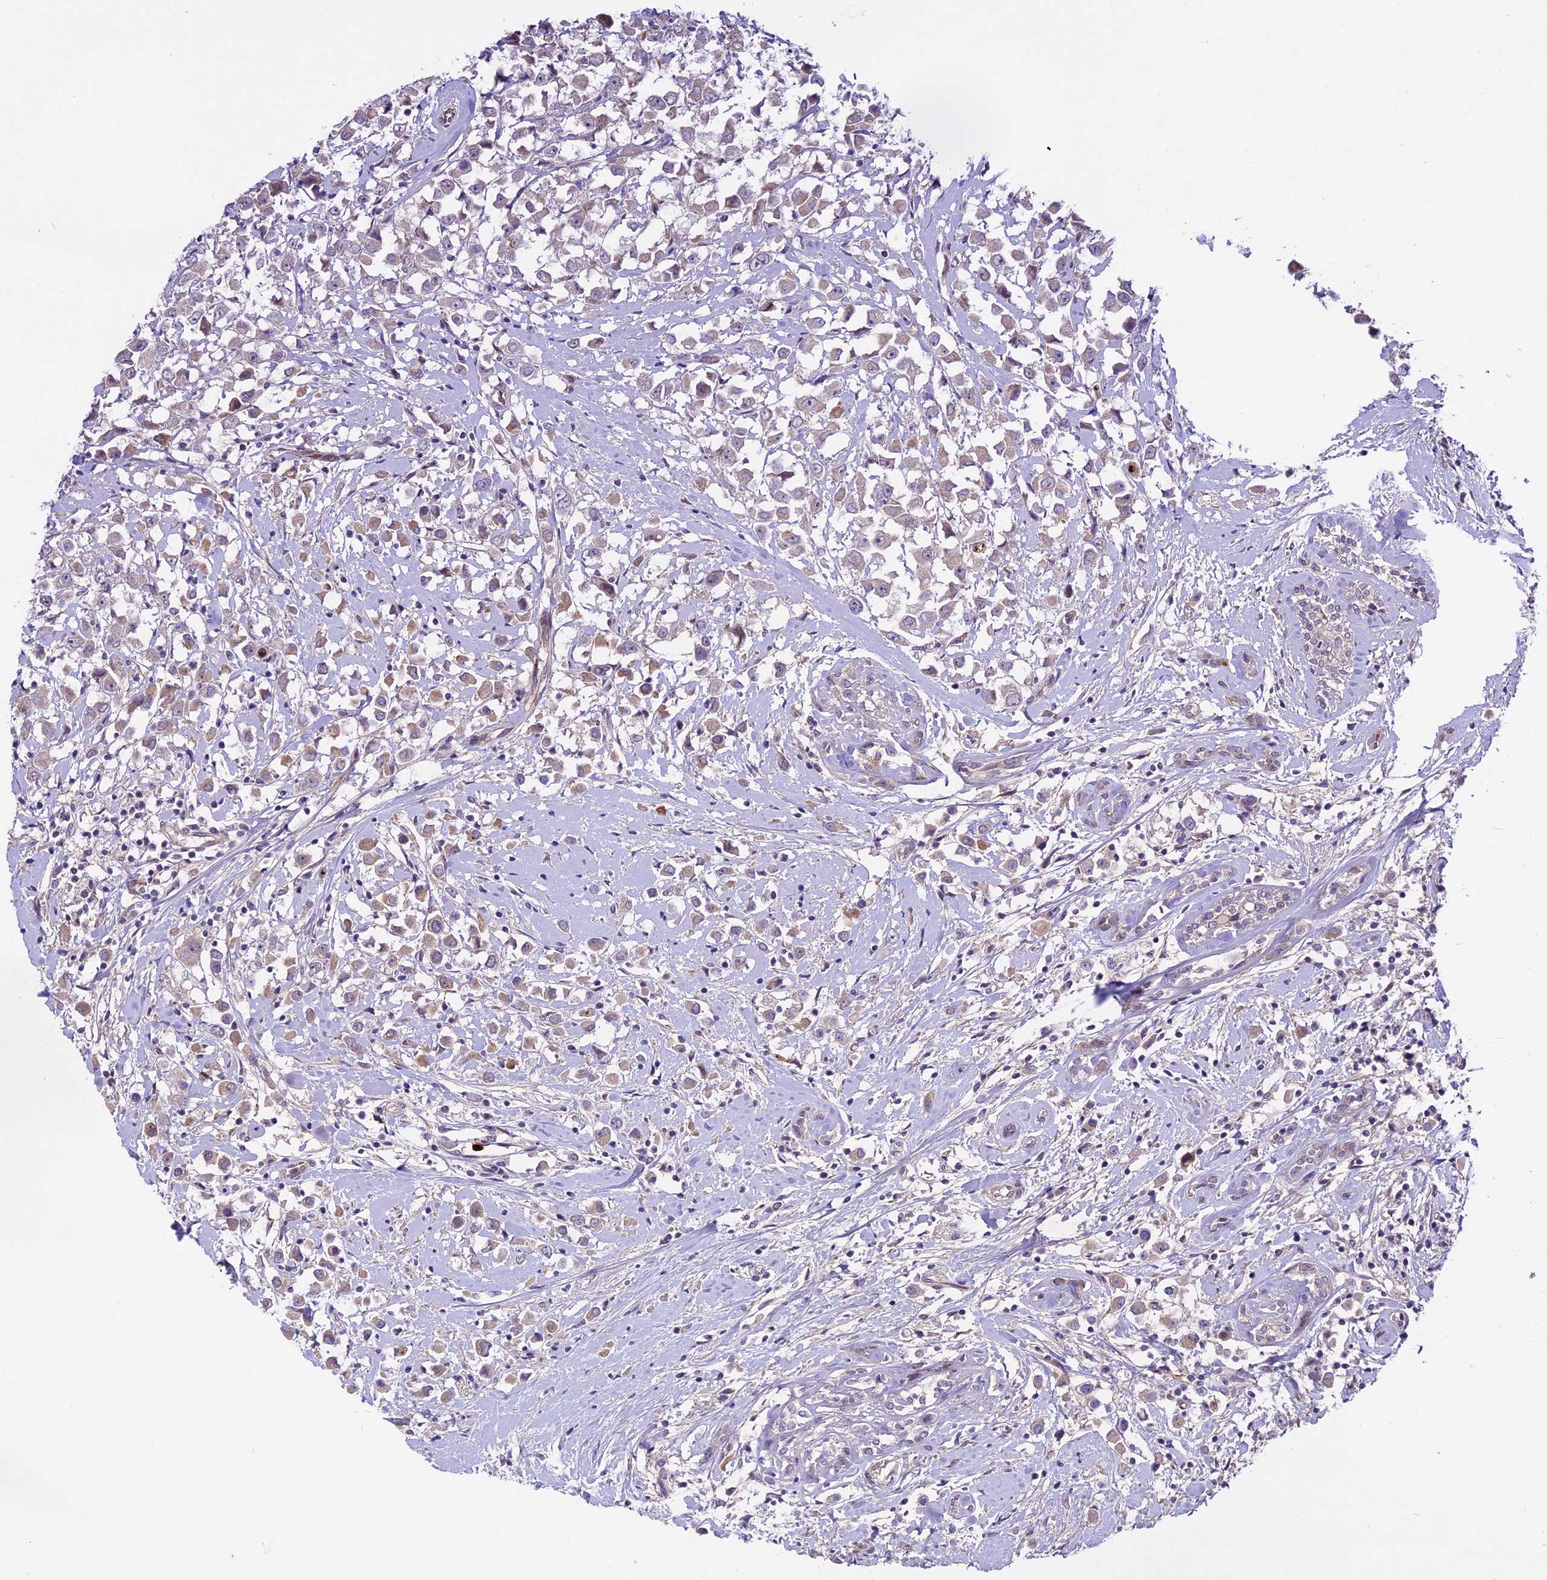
{"staining": {"intensity": "weak", "quantity": ">75%", "location": "cytoplasmic/membranous"}, "tissue": "breast cancer", "cell_type": "Tumor cells", "image_type": "cancer", "snomed": [{"axis": "morphology", "description": "Duct carcinoma"}, {"axis": "topography", "description": "Breast"}], "caption": "The micrograph demonstrates staining of intraductal carcinoma (breast), revealing weak cytoplasmic/membranous protein expression (brown color) within tumor cells.", "gene": "SPRED1", "patient": {"sex": "female", "age": 87}}